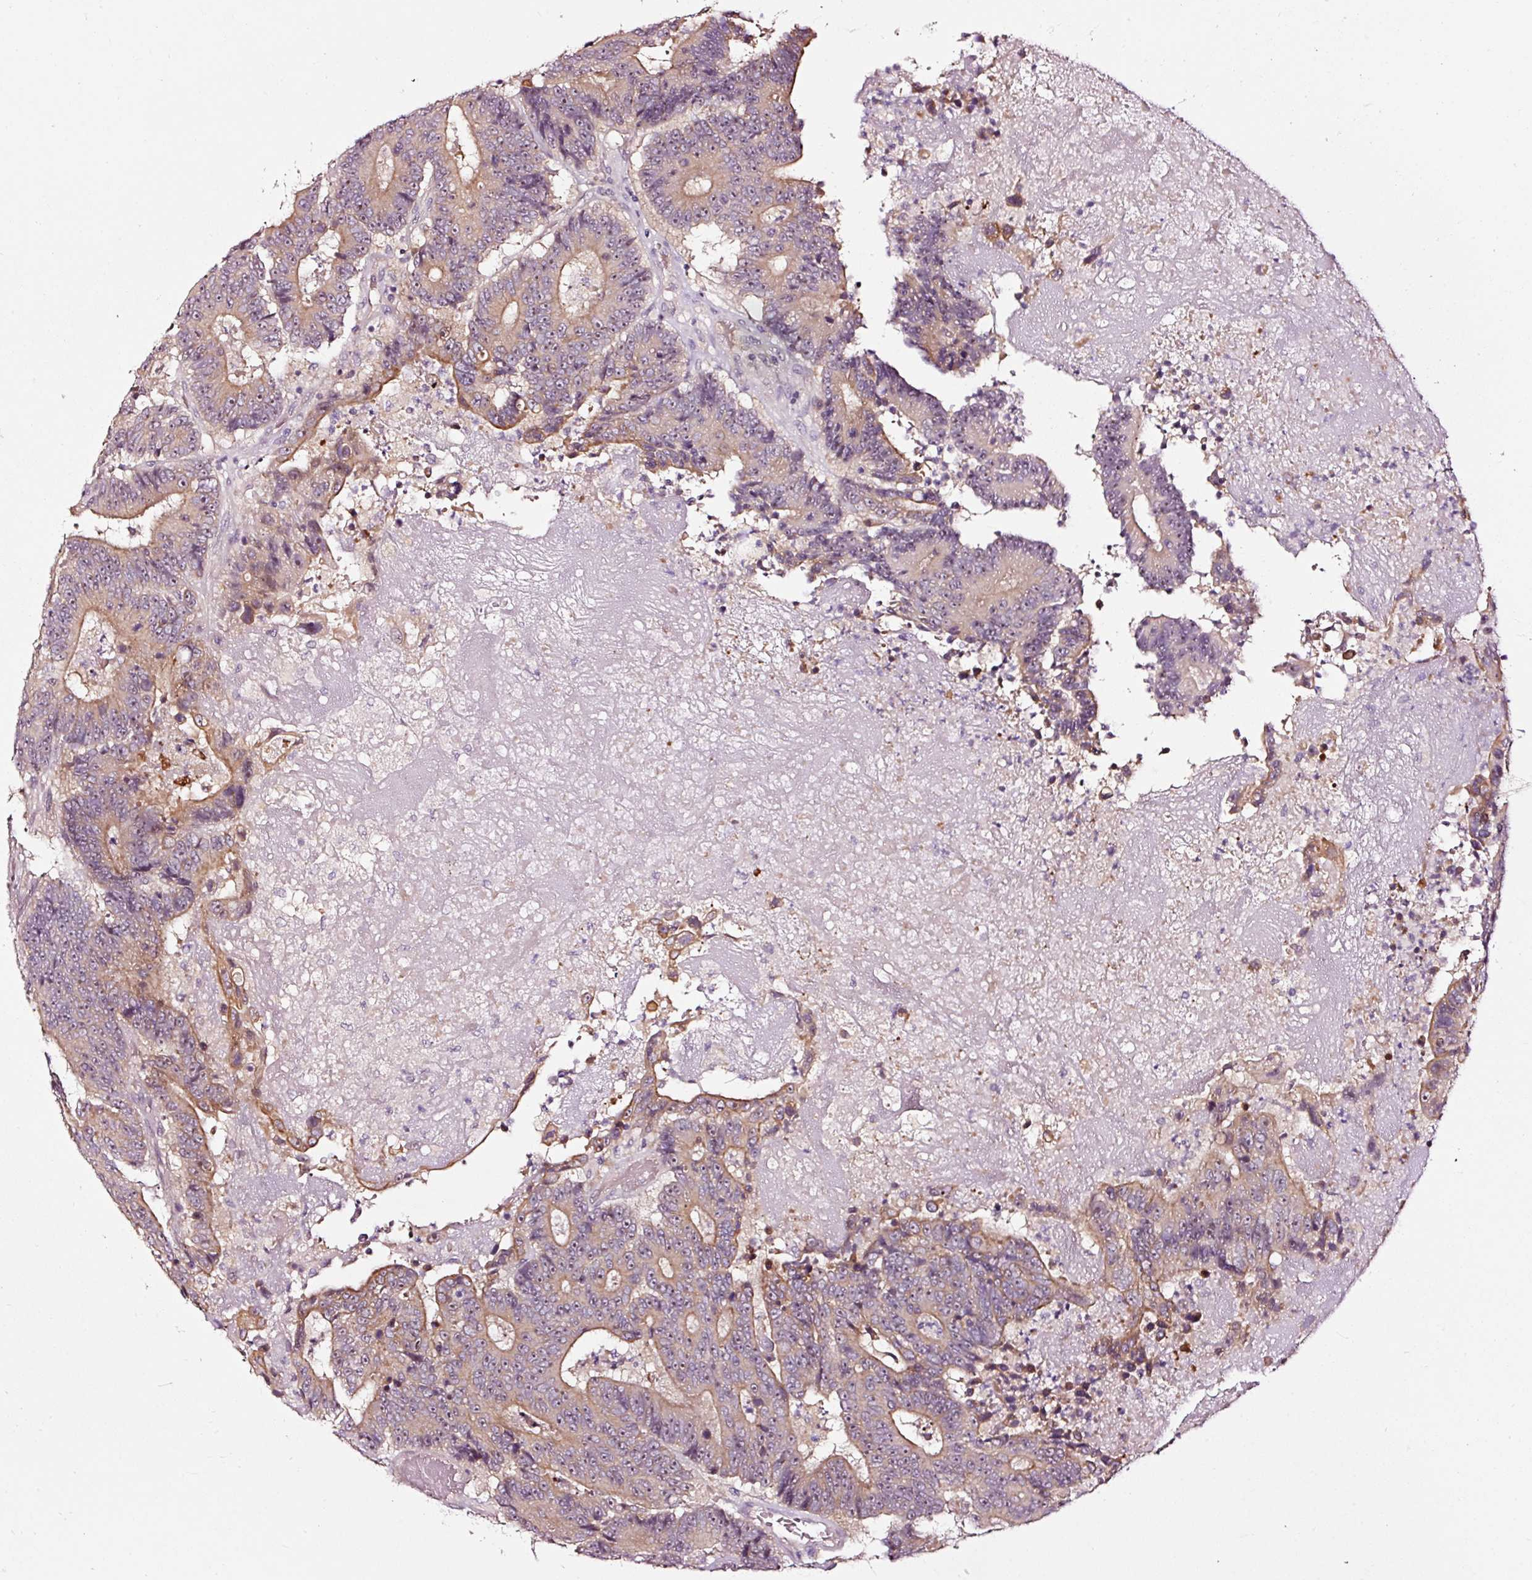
{"staining": {"intensity": "moderate", "quantity": "<25%", "location": "cytoplasmic/membranous"}, "tissue": "colorectal cancer", "cell_type": "Tumor cells", "image_type": "cancer", "snomed": [{"axis": "morphology", "description": "Adenocarcinoma, NOS"}, {"axis": "topography", "description": "Colon"}], "caption": "Immunohistochemical staining of colorectal cancer (adenocarcinoma) shows low levels of moderate cytoplasmic/membranous expression in about <25% of tumor cells.", "gene": "UTP14A", "patient": {"sex": "male", "age": 83}}